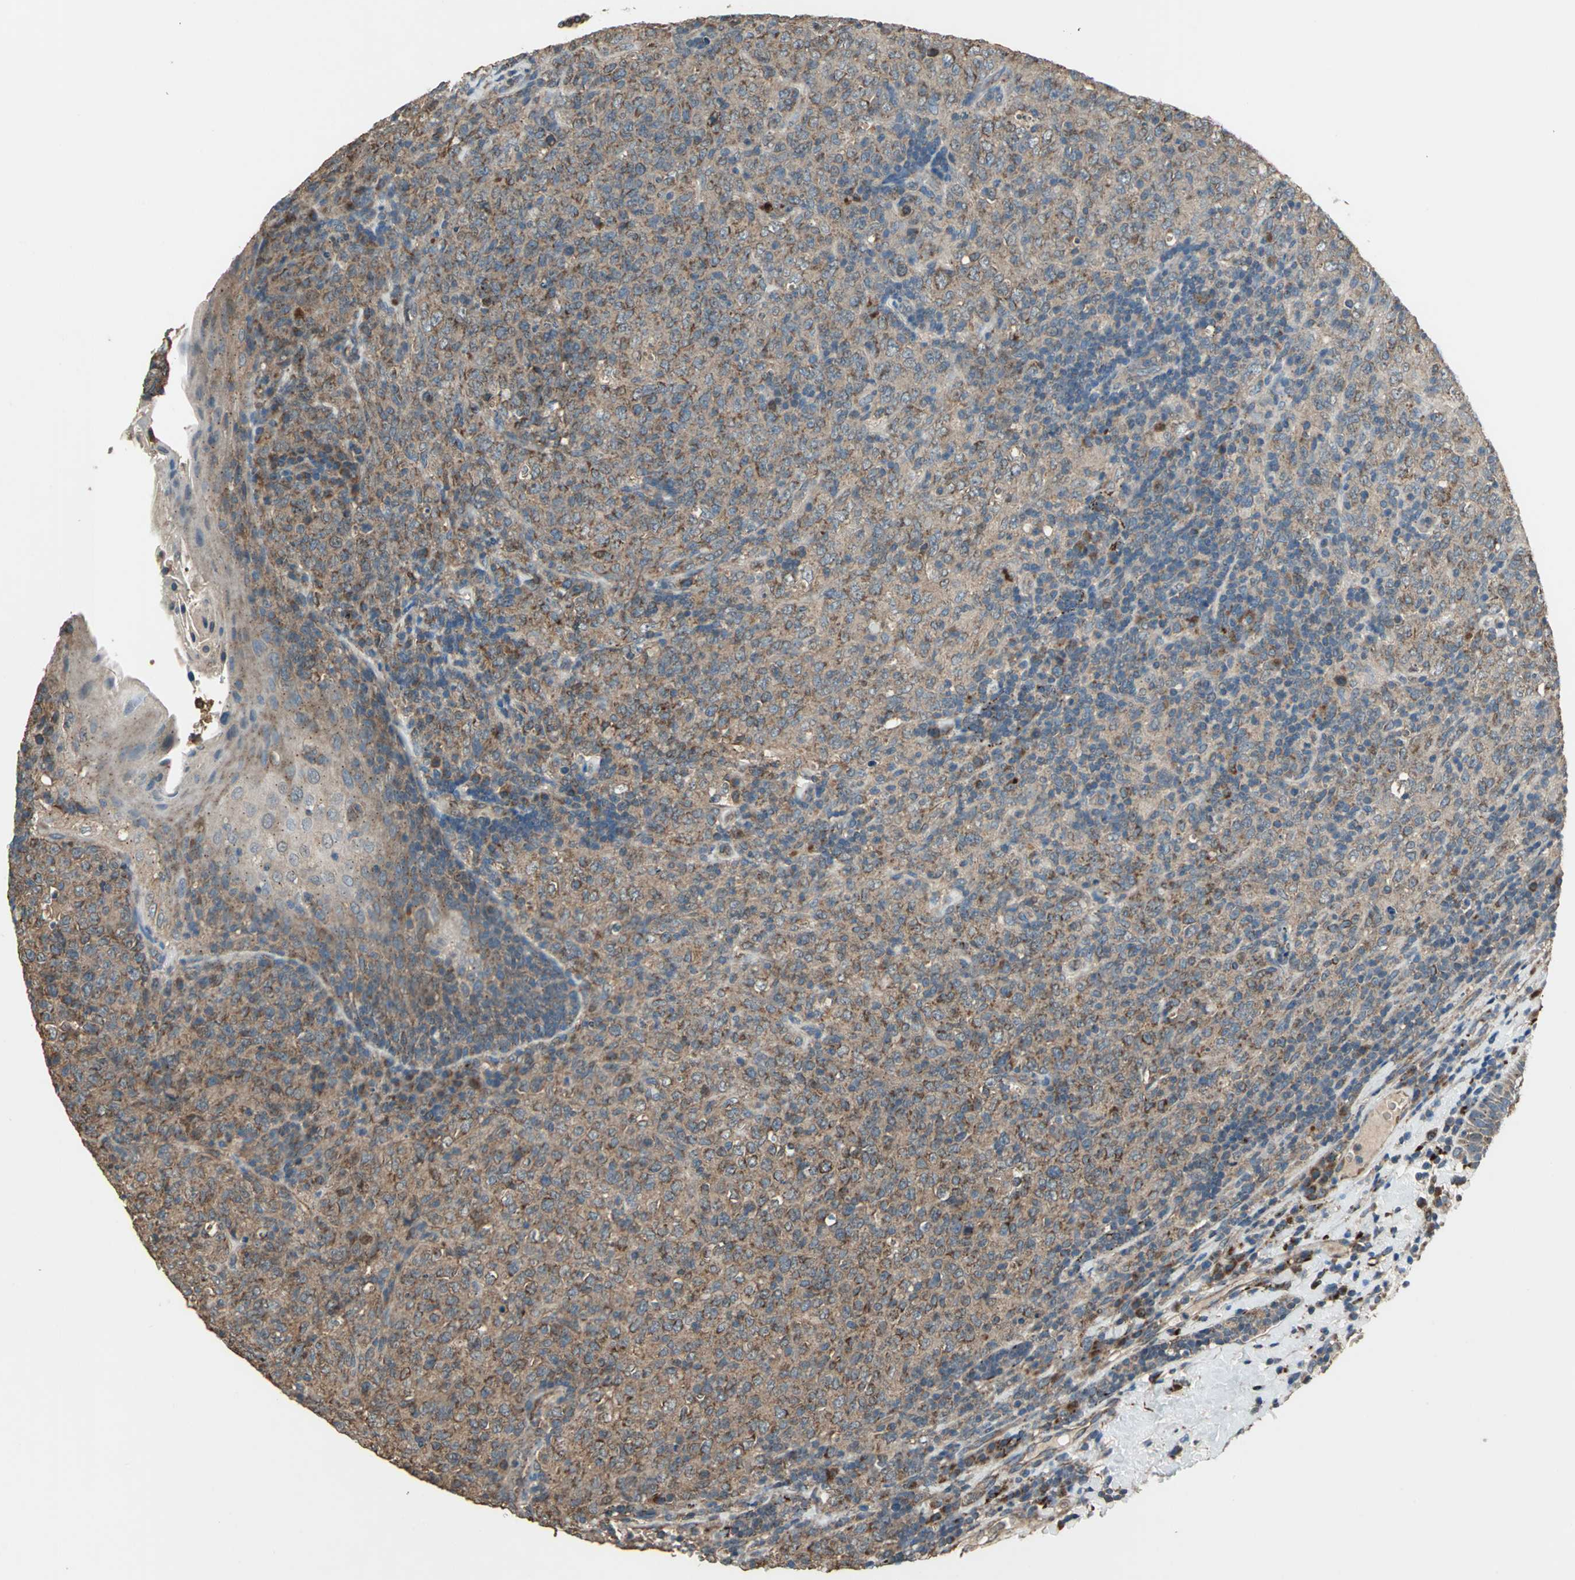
{"staining": {"intensity": "strong", "quantity": ">75%", "location": "cytoplasmic/membranous"}, "tissue": "lymphoma", "cell_type": "Tumor cells", "image_type": "cancer", "snomed": [{"axis": "morphology", "description": "Malignant lymphoma, non-Hodgkin's type, High grade"}, {"axis": "topography", "description": "Tonsil"}], "caption": "Human high-grade malignant lymphoma, non-Hodgkin's type stained with a protein marker reveals strong staining in tumor cells.", "gene": "POLRMT", "patient": {"sex": "female", "age": 36}}